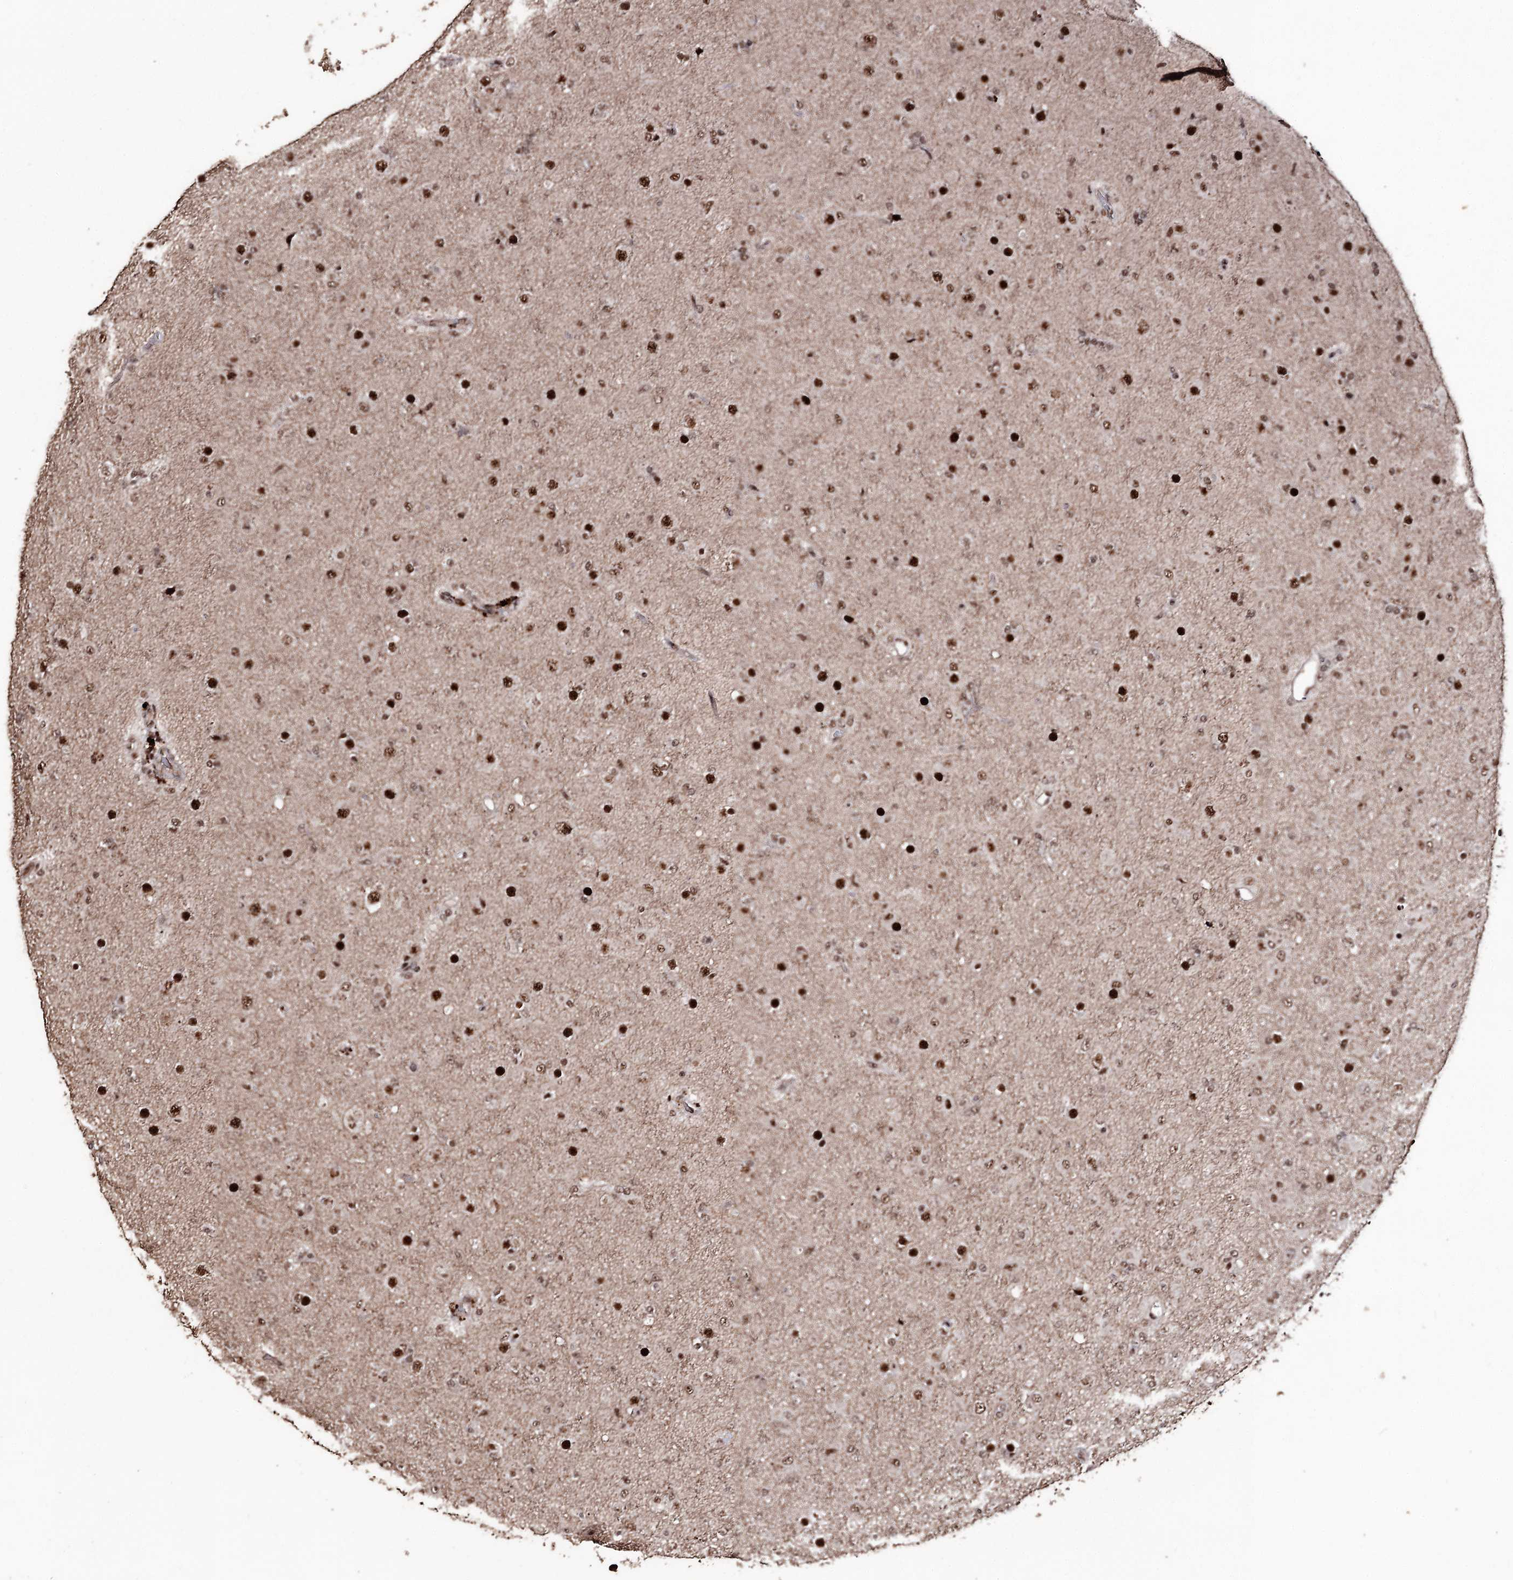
{"staining": {"intensity": "moderate", "quantity": ">75%", "location": "nuclear"}, "tissue": "glioma", "cell_type": "Tumor cells", "image_type": "cancer", "snomed": [{"axis": "morphology", "description": "Glioma, malignant, Low grade"}, {"axis": "topography", "description": "Brain"}], "caption": "Malignant glioma (low-grade) stained for a protein reveals moderate nuclear positivity in tumor cells.", "gene": "U2SURP", "patient": {"sex": "male", "age": 65}}